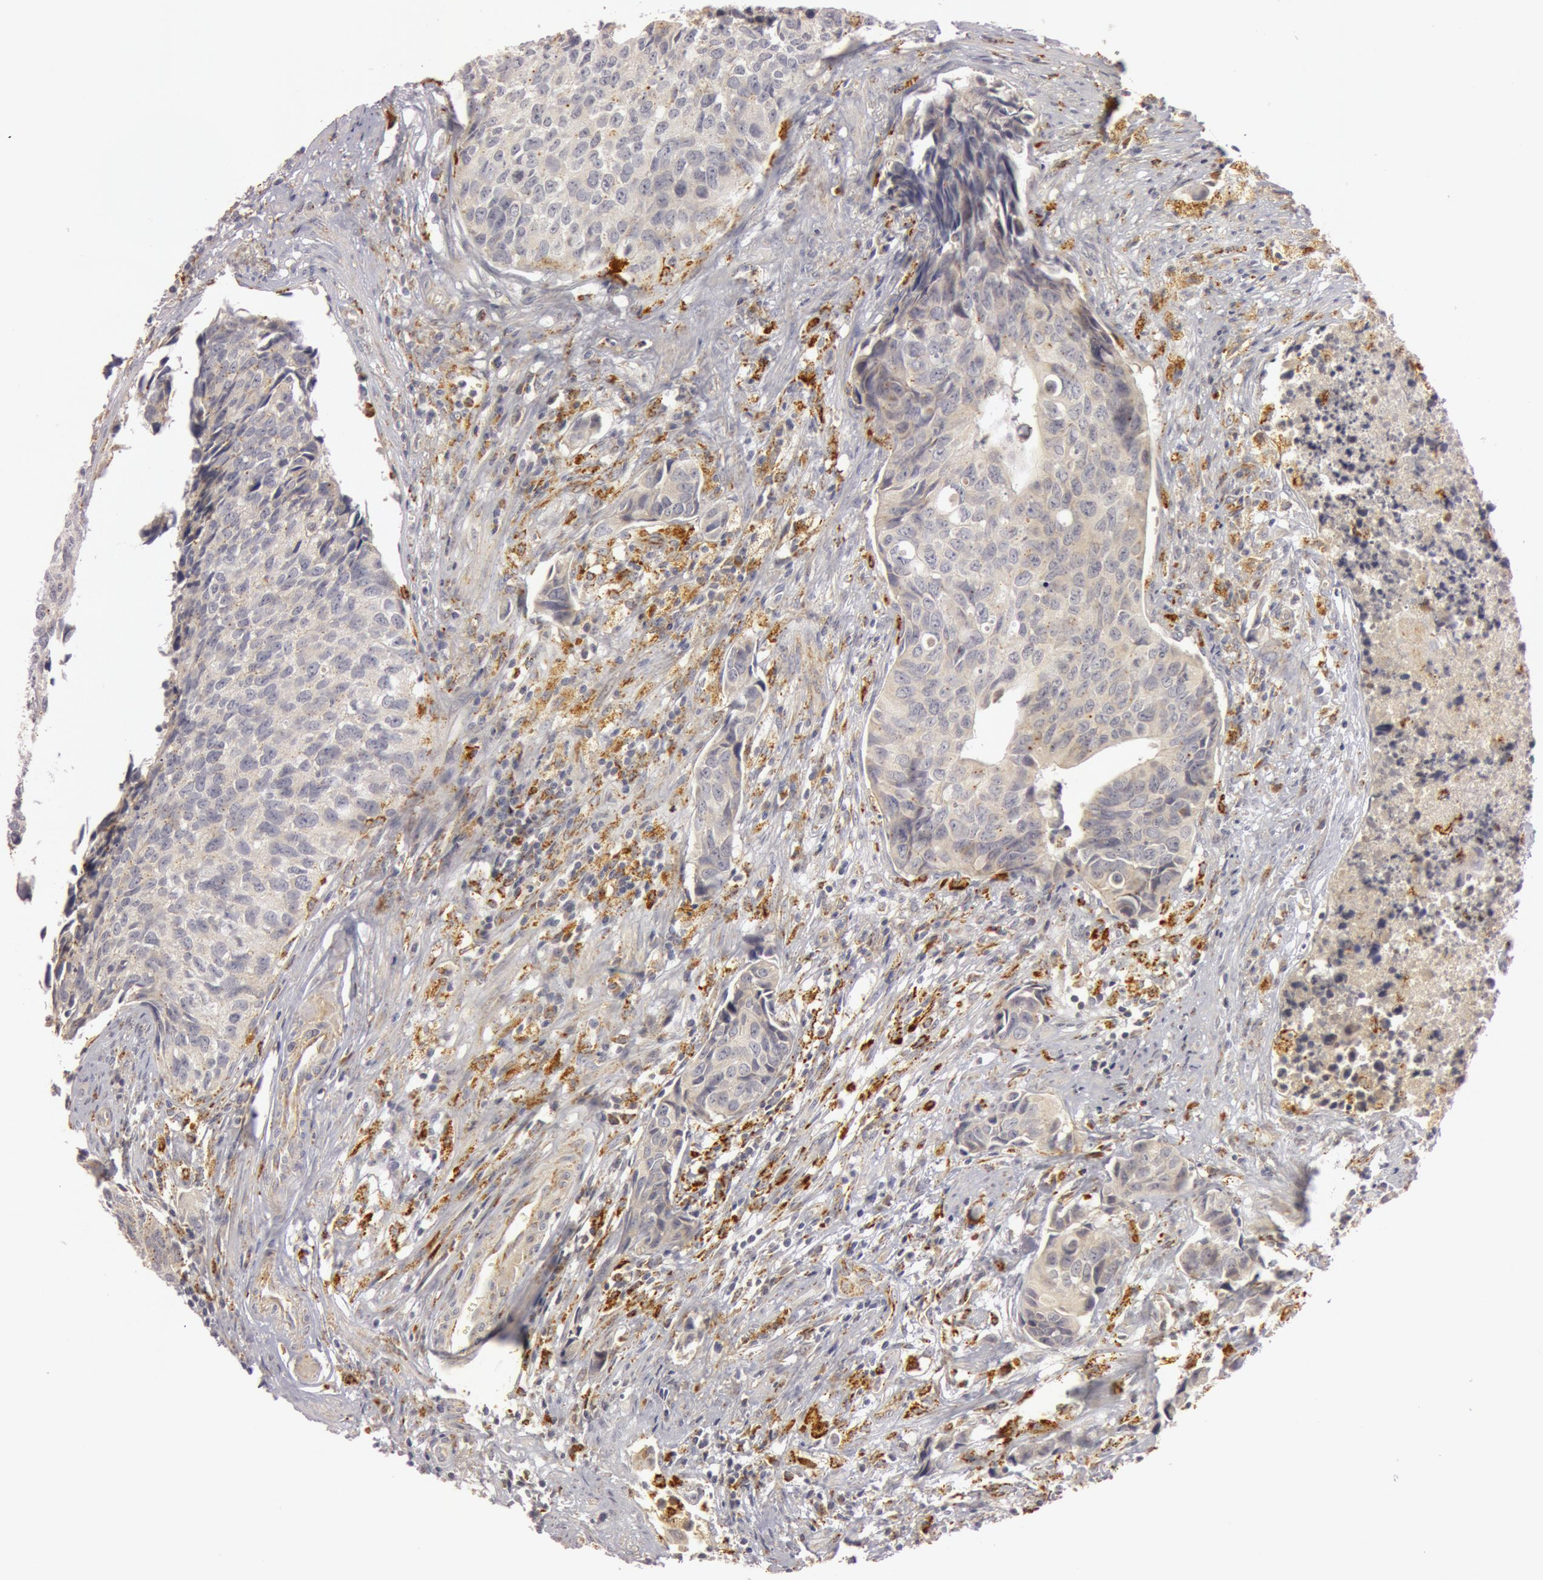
{"staining": {"intensity": "negative", "quantity": "none", "location": "none"}, "tissue": "urothelial cancer", "cell_type": "Tumor cells", "image_type": "cancer", "snomed": [{"axis": "morphology", "description": "Urothelial carcinoma, High grade"}, {"axis": "topography", "description": "Urinary bladder"}], "caption": "Immunohistochemistry (IHC) of human urothelial carcinoma (high-grade) displays no expression in tumor cells. Brightfield microscopy of IHC stained with DAB (brown) and hematoxylin (blue), captured at high magnification.", "gene": "C7", "patient": {"sex": "male", "age": 81}}